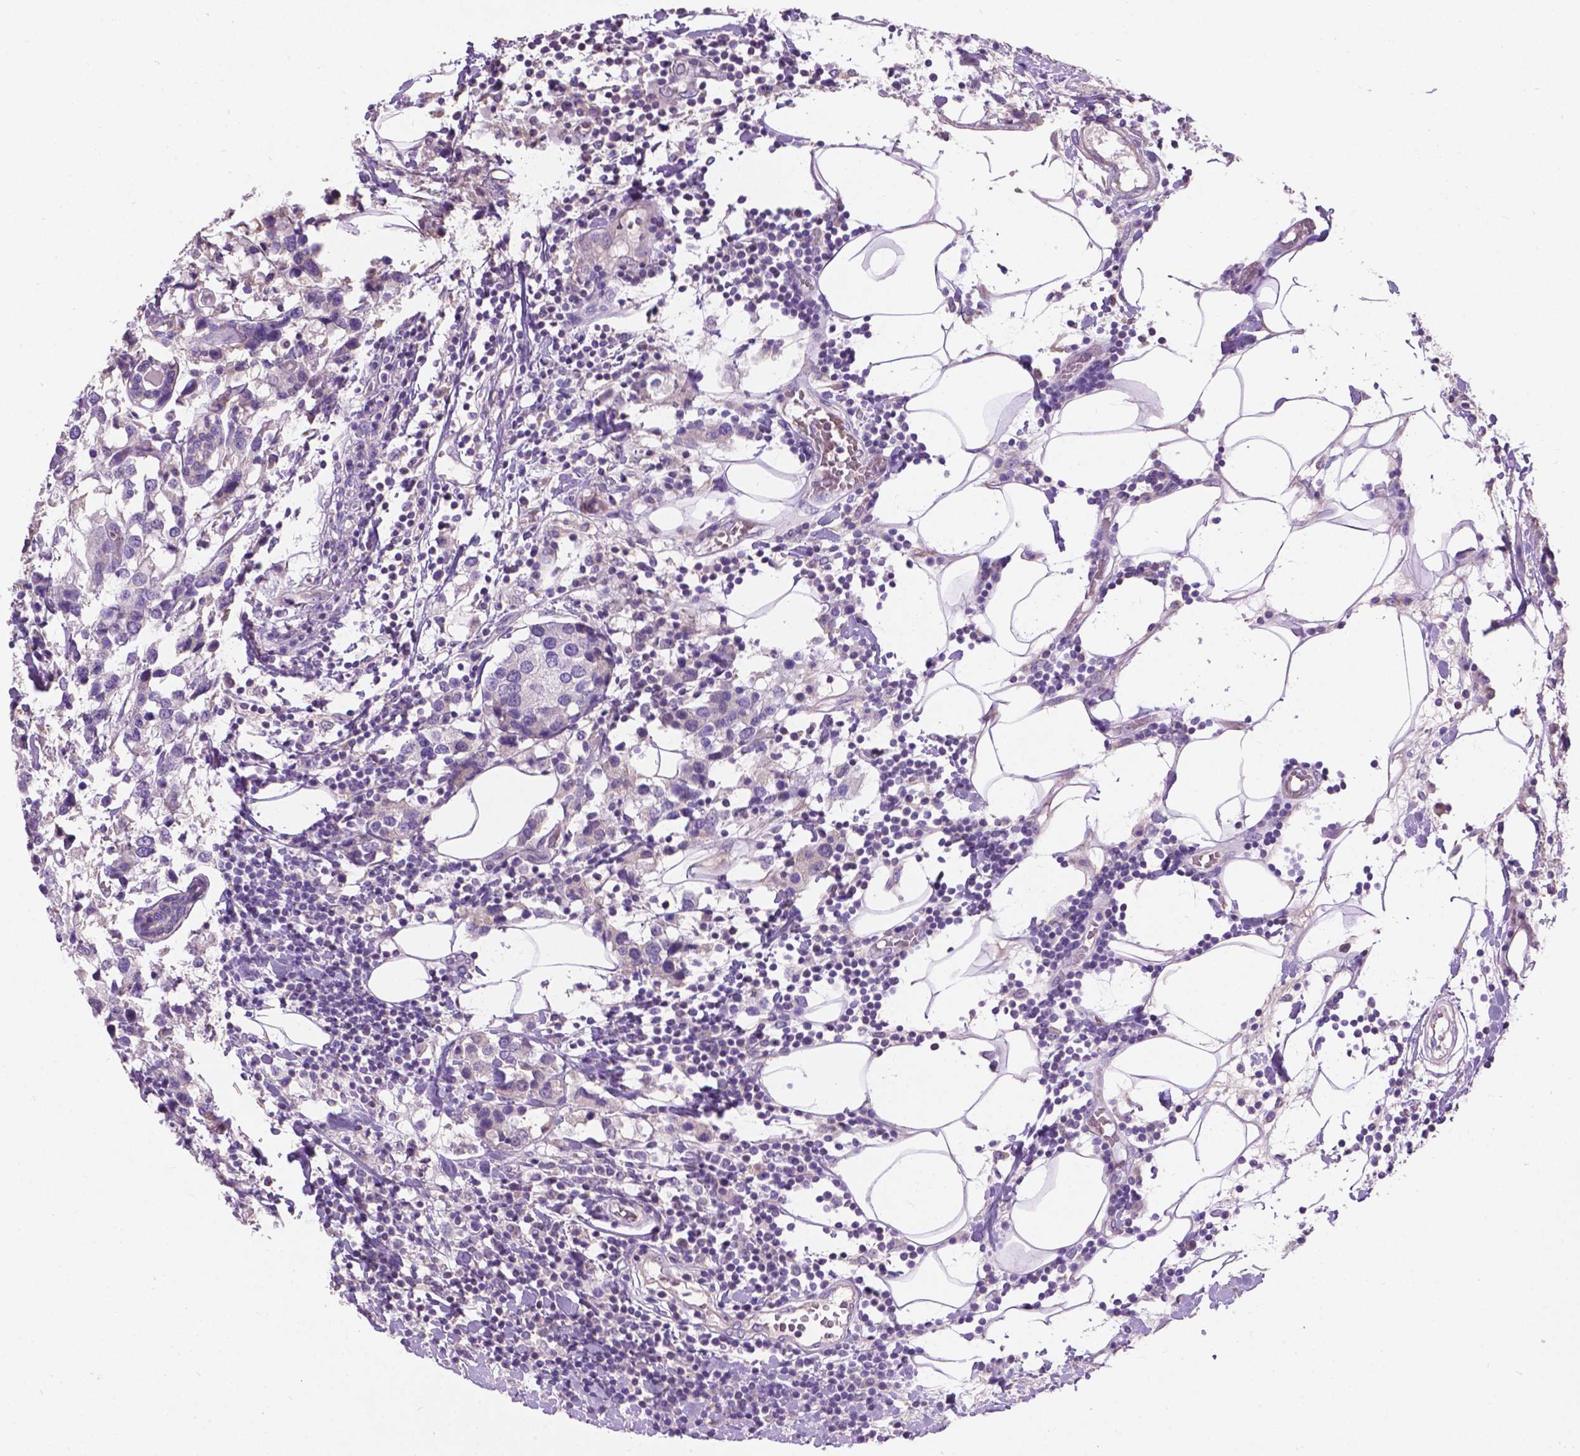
{"staining": {"intensity": "negative", "quantity": "none", "location": "none"}, "tissue": "breast cancer", "cell_type": "Tumor cells", "image_type": "cancer", "snomed": [{"axis": "morphology", "description": "Lobular carcinoma"}, {"axis": "topography", "description": "Breast"}], "caption": "This photomicrograph is of breast lobular carcinoma stained with IHC to label a protein in brown with the nuclei are counter-stained blue. There is no positivity in tumor cells.", "gene": "NOXO1", "patient": {"sex": "female", "age": 59}}